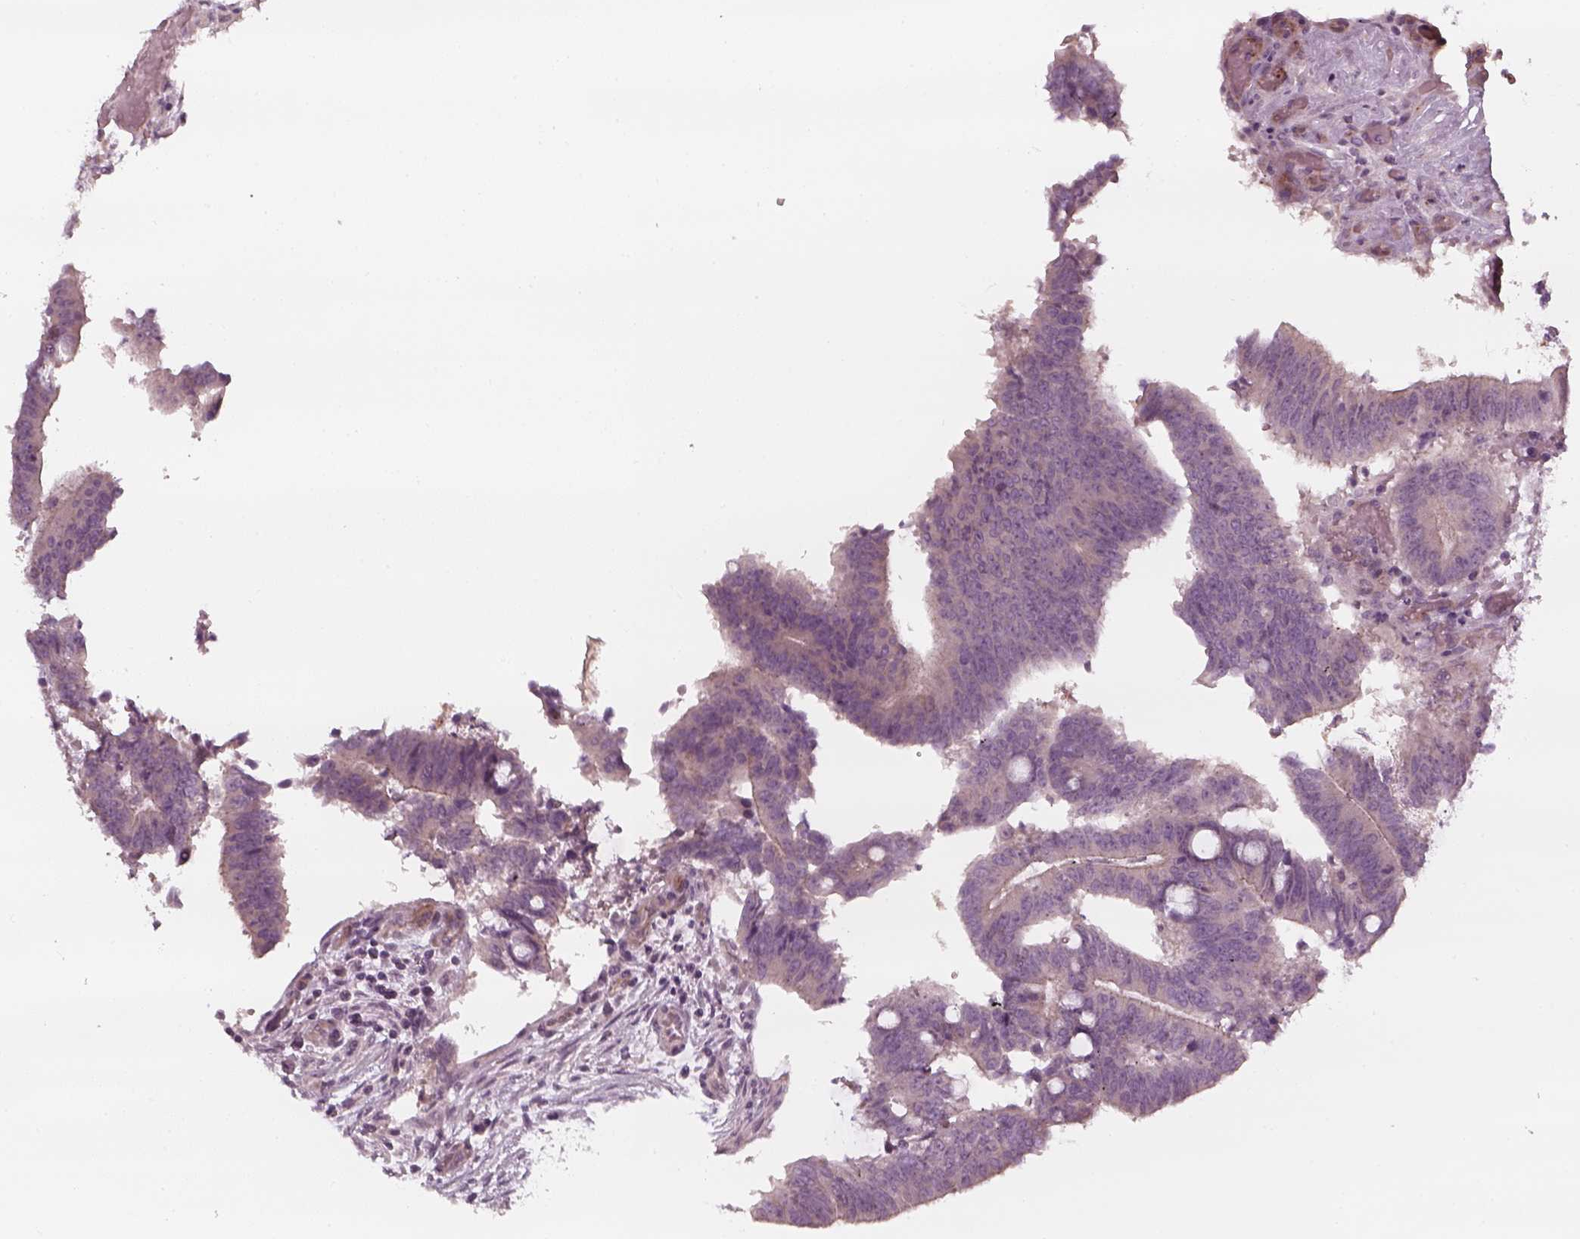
{"staining": {"intensity": "negative", "quantity": "none", "location": "none"}, "tissue": "colorectal cancer", "cell_type": "Tumor cells", "image_type": "cancer", "snomed": [{"axis": "morphology", "description": "Adenocarcinoma, NOS"}, {"axis": "topography", "description": "Colon"}], "caption": "The photomicrograph displays no staining of tumor cells in adenocarcinoma (colorectal). The staining was performed using DAB to visualize the protein expression in brown, while the nuclei were stained in blue with hematoxylin (Magnification: 20x).", "gene": "PNMT", "patient": {"sex": "female", "age": 43}}